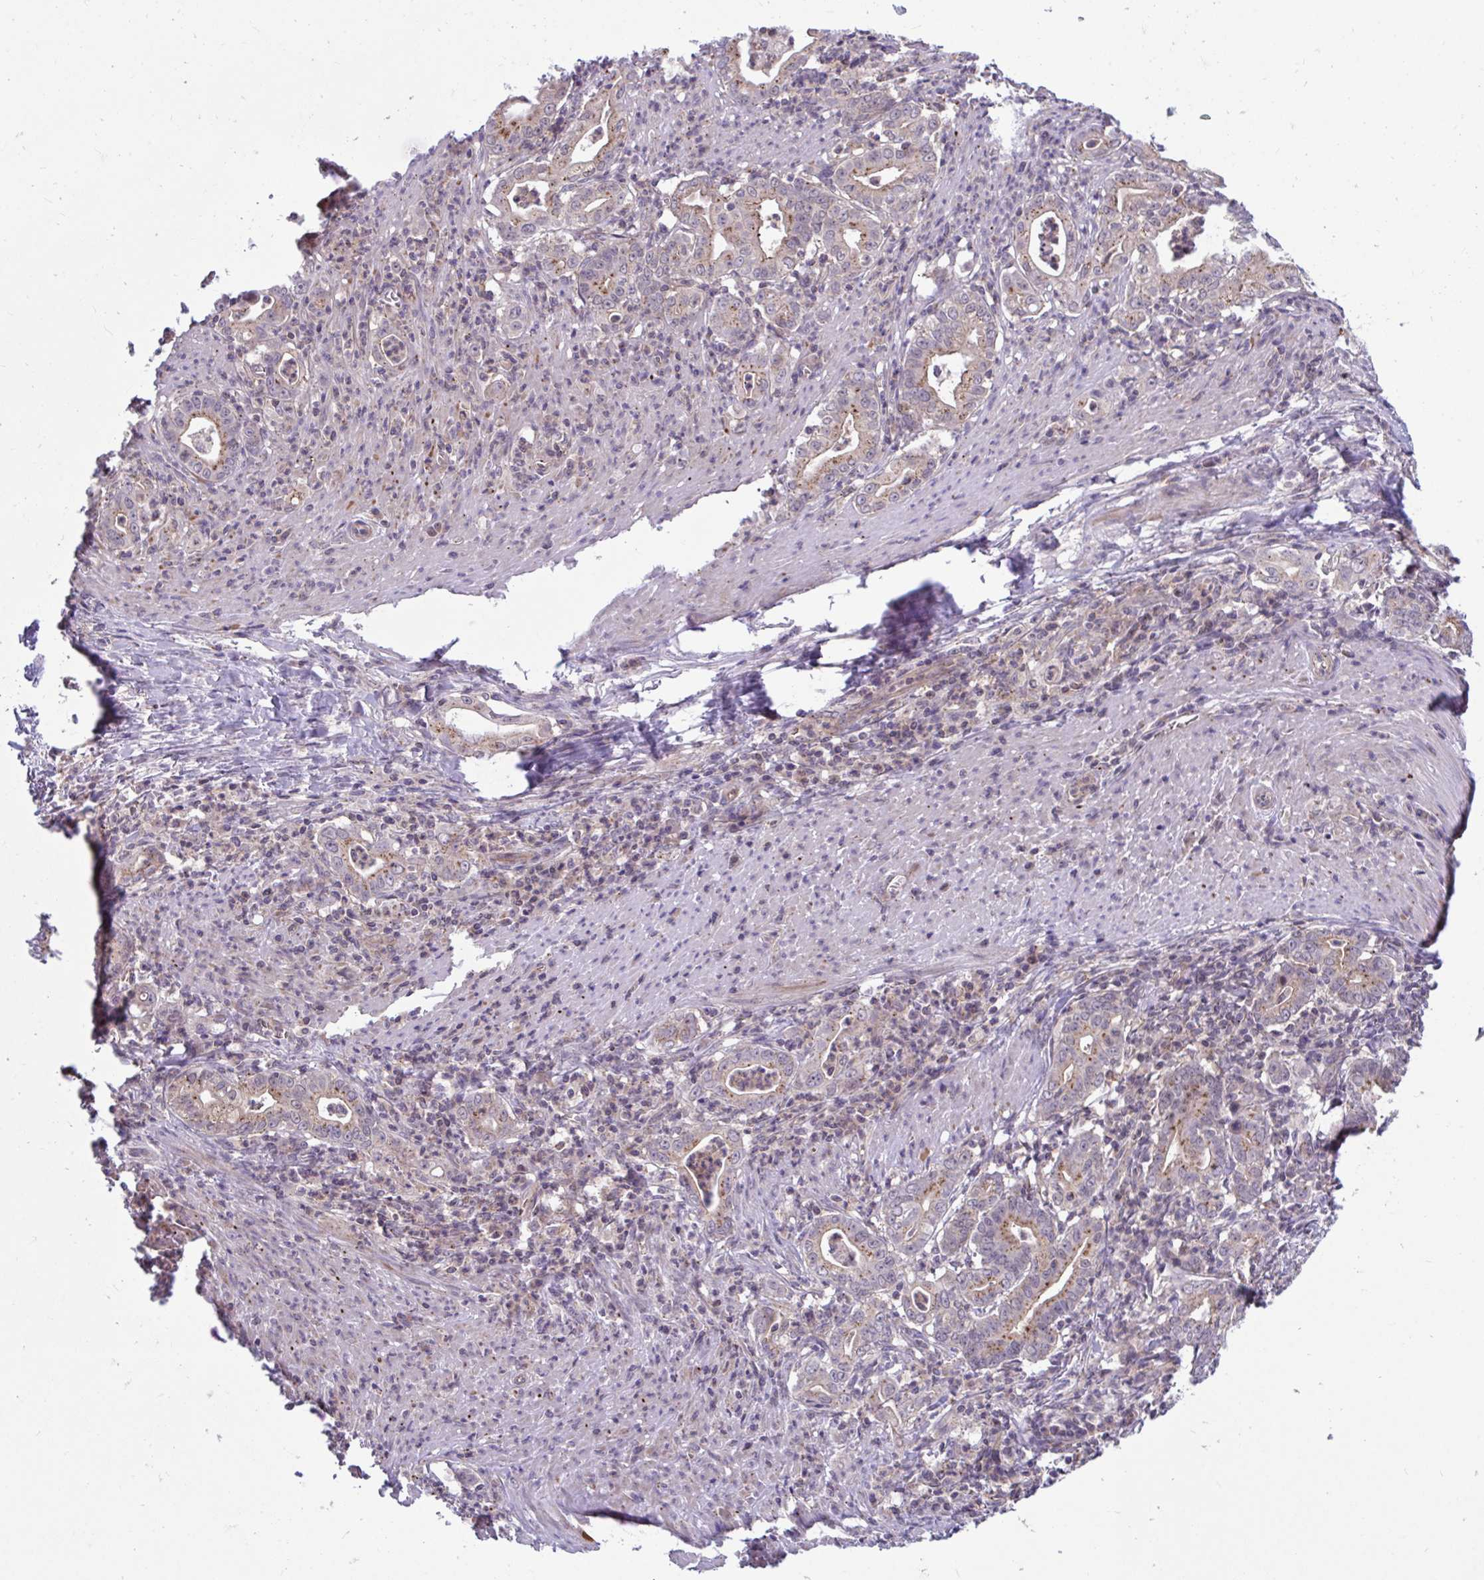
{"staining": {"intensity": "moderate", "quantity": "25%-75%", "location": "cytoplasmic/membranous"}, "tissue": "stomach cancer", "cell_type": "Tumor cells", "image_type": "cancer", "snomed": [{"axis": "morphology", "description": "Adenocarcinoma, NOS"}, {"axis": "topography", "description": "Stomach, upper"}], "caption": "Immunohistochemistry (IHC) (DAB) staining of human stomach cancer displays moderate cytoplasmic/membranous protein staining in approximately 25%-75% of tumor cells. Using DAB (brown) and hematoxylin (blue) stains, captured at high magnification using brightfield microscopy.", "gene": "IST1", "patient": {"sex": "female", "age": 79}}